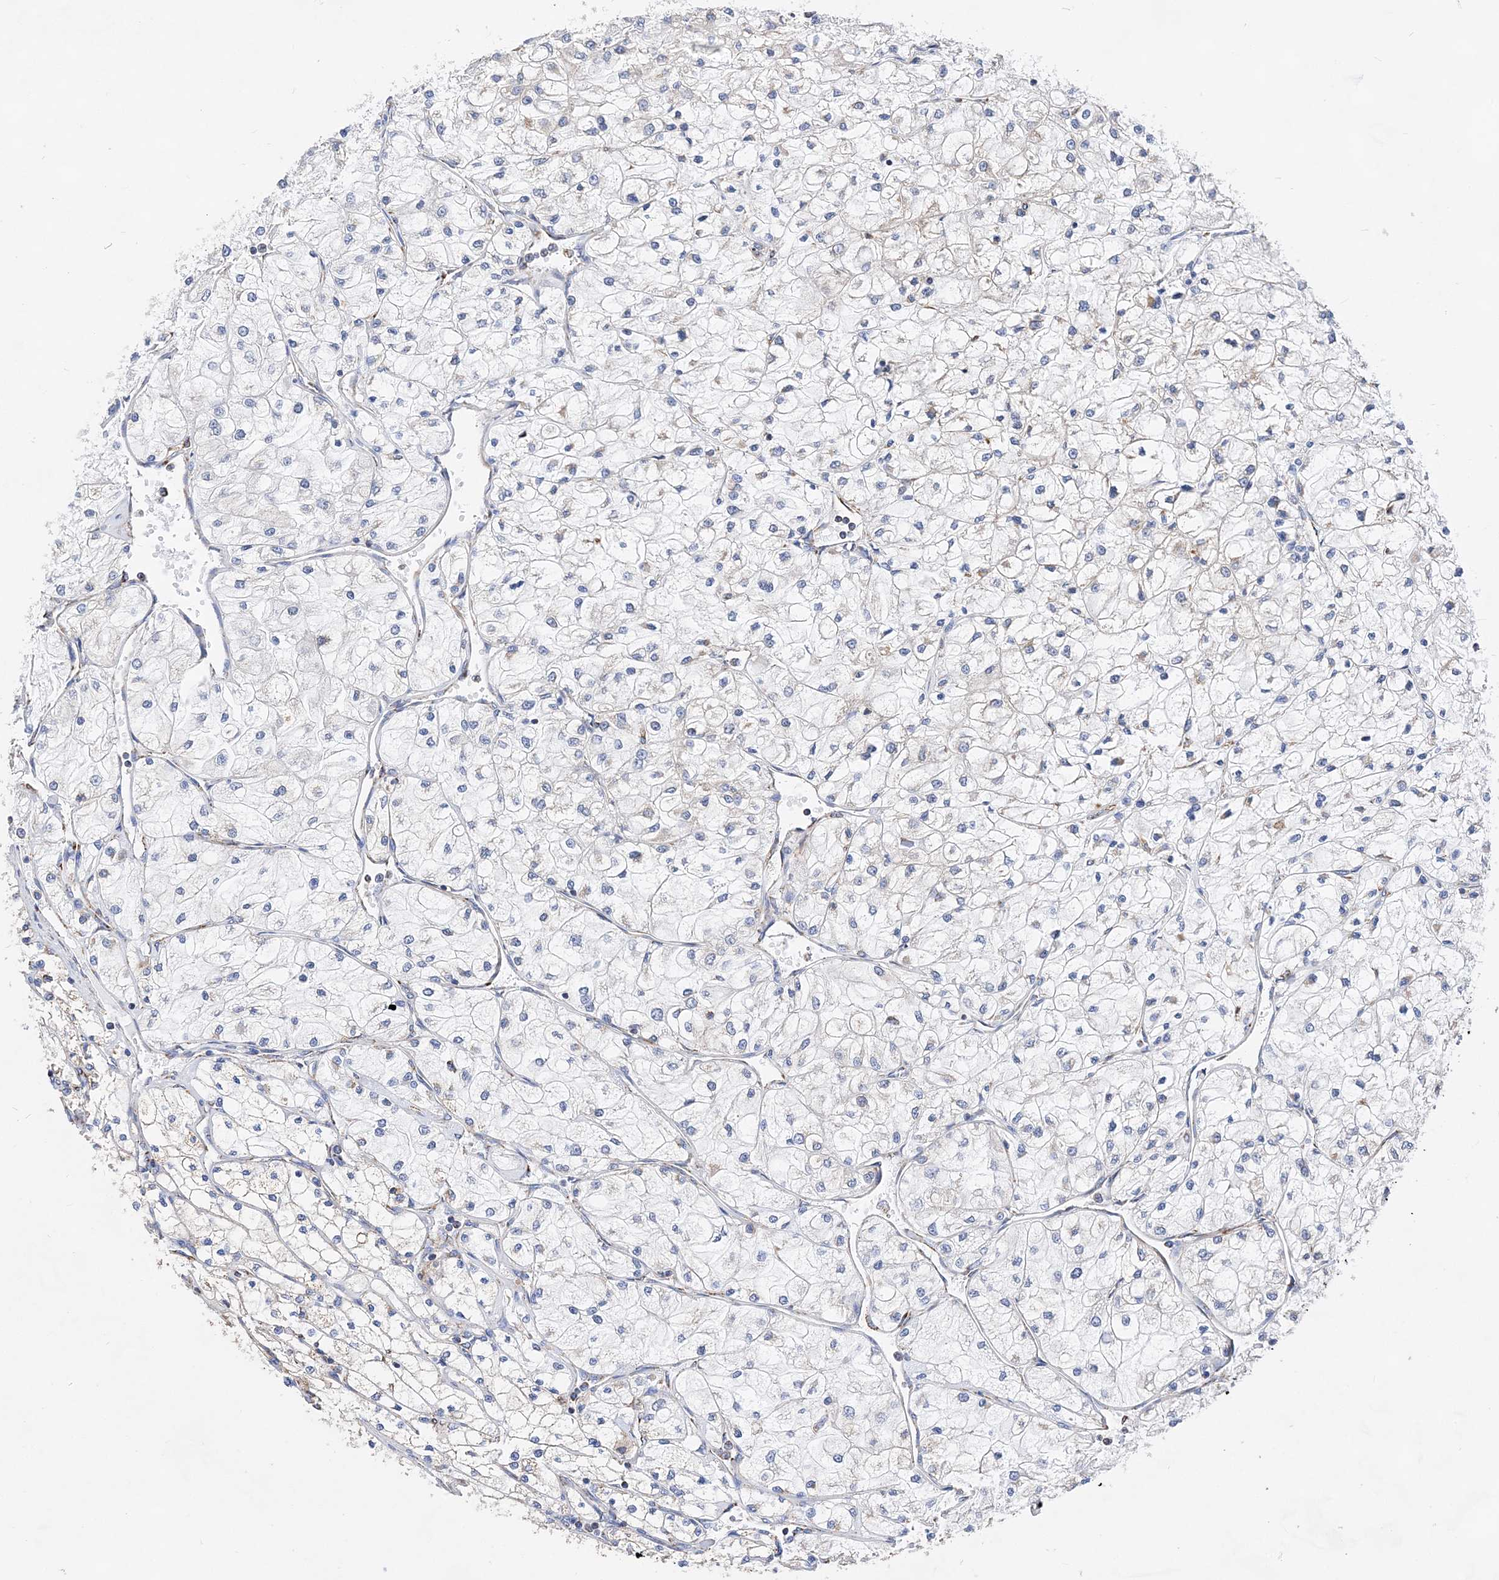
{"staining": {"intensity": "weak", "quantity": "<25%", "location": "cytoplasmic/membranous"}, "tissue": "renal cancer", "cell_type": "Tumor cells", "image_type": "cancer", "snomed": [{"axis": "morphology", "description": "Adenocarcinoma, NOS"}, {"axis": "topography", "description": "Kidney"}], "caption": "Adenocarcinoma (renal) was stained to show a protein in brown. There is no significant expression in tumor cells.", "gene": "ACOT9", "patient": {"sex": "male", "age": 80}}